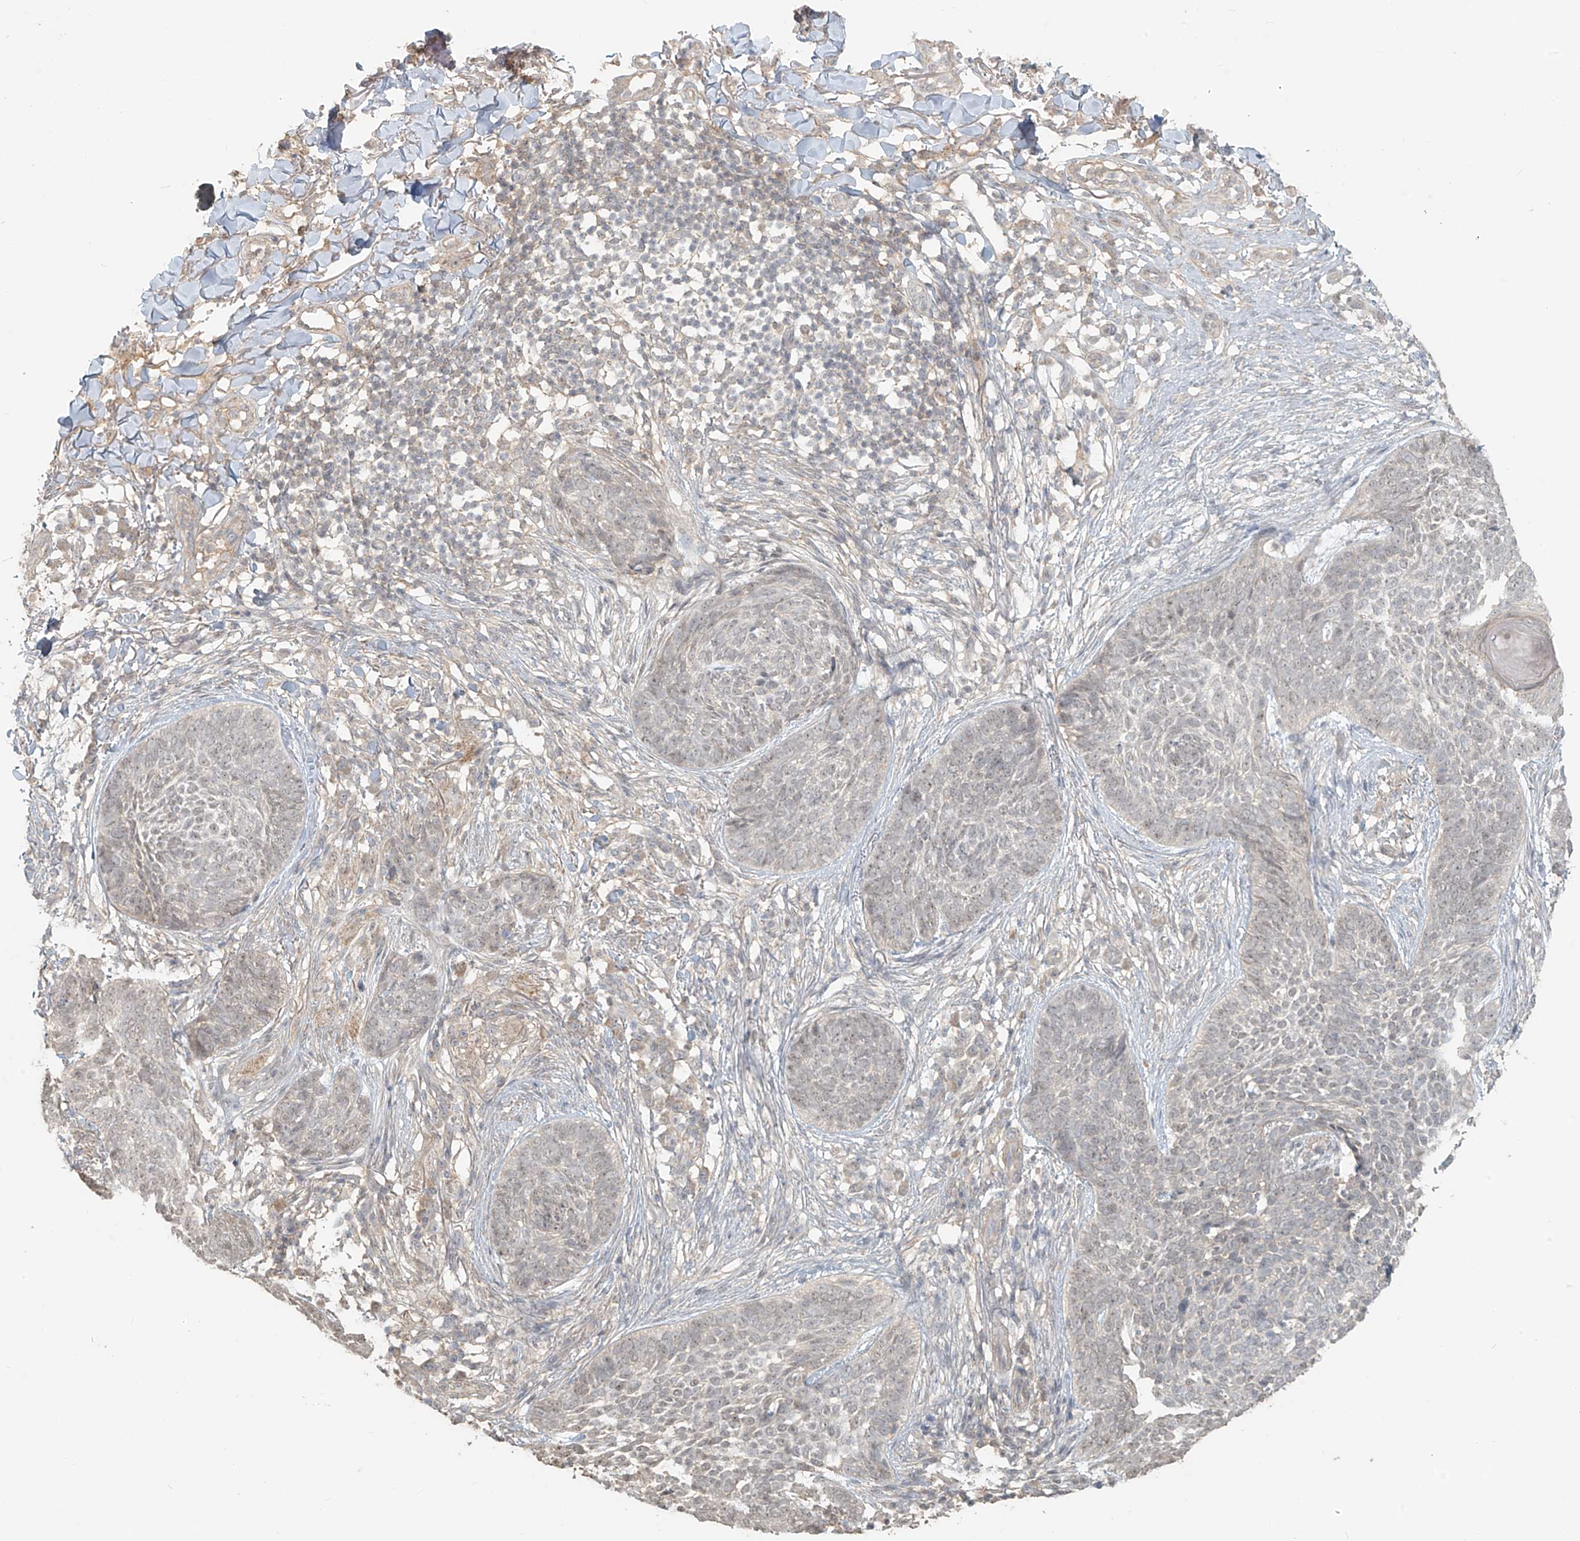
{"staining": {"intensity": "negative", "quantity": "none", "location": "none"}, "tissue": "skin cancer", "cell_type": "Tumor cells", "image_type": "cancer", "snomed": [{"axis": "morphology", "description": "Basal cell carcinoma"}, {"axis": "topography", "description": "Skin"}], "caption": "There is no significant expression in tumor cells of skin basal cell carcinoma.", "gene": "ABCD1", "patient": {"sex": "female", "age": 64}}